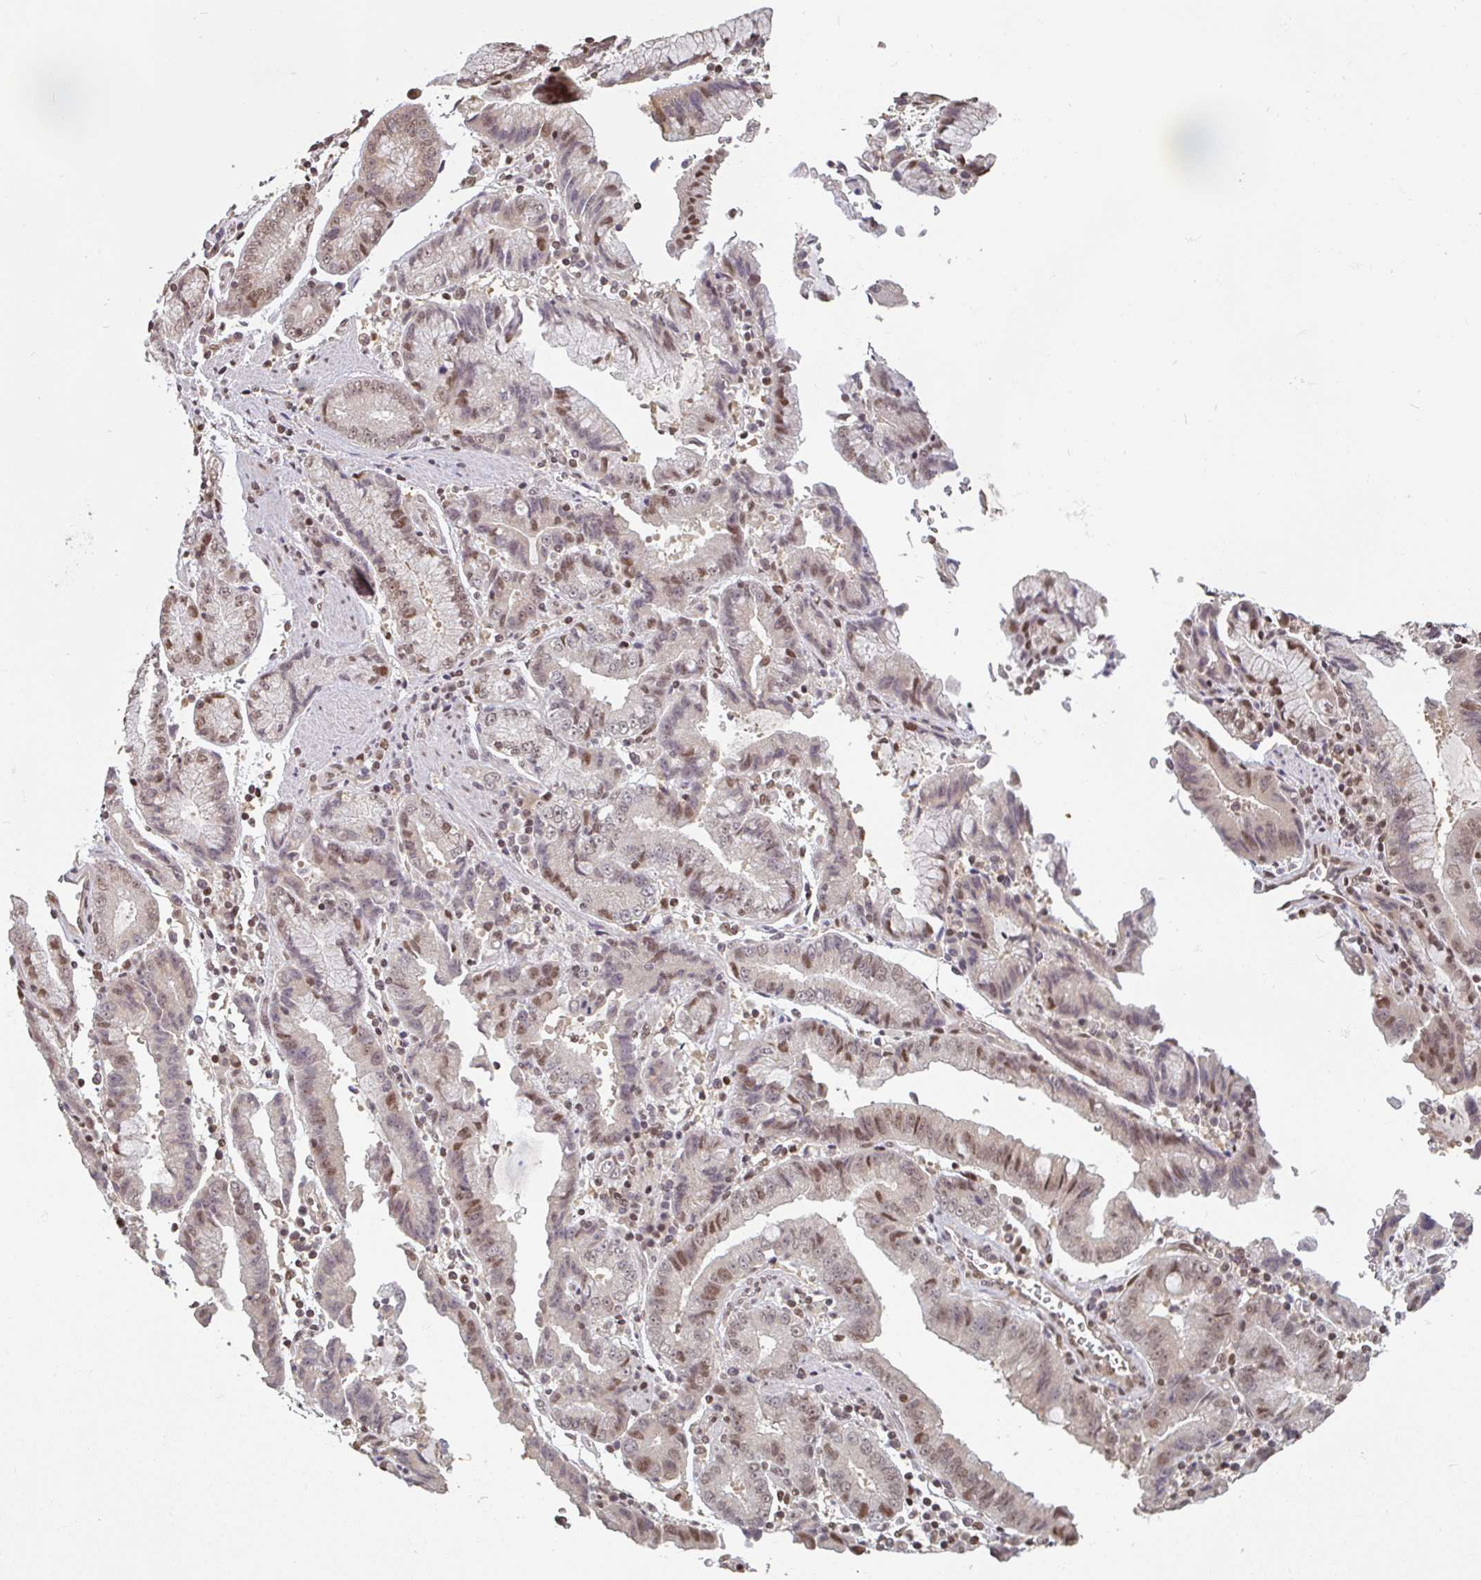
{"staining": {"intensity": "moderate", "quantity": "25%-75%", "location": "nuclear"}, "tissue": "stomach cancer", "cell_type": "Tumor cells", "image_type": "cancer", "snomed": [{"axis": "morphology", "description": "Adenocarcinoma, NOS"}, {"axis": "topography", "description": "Stomach"}], "caption": "Stomach cancer (adenocarcinoma) stained with a protein marker shows moderate staining in tumor cells.", "gene": "DR1", "patient": {"sex": "male", "age": 62}}